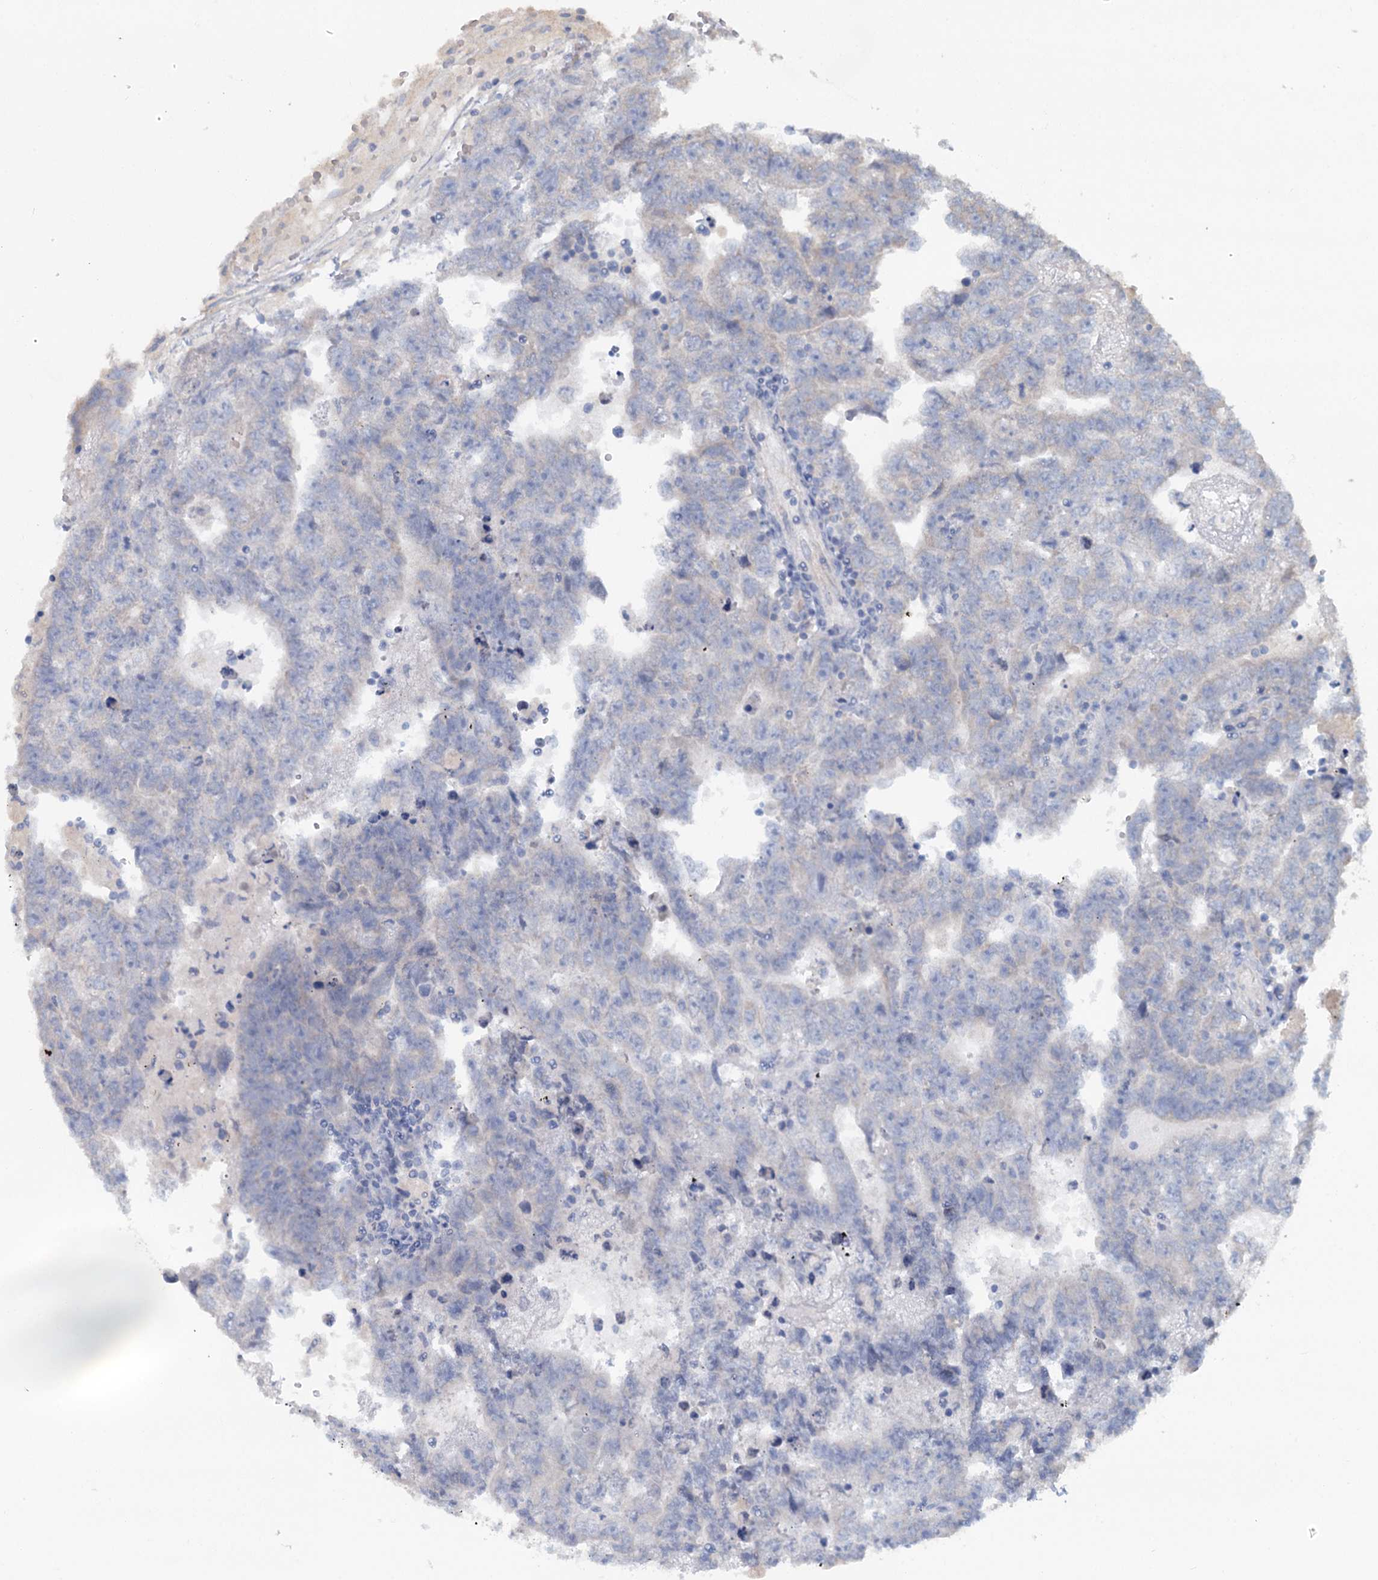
{"staining": {"intensity": "negative", "quantity": "none", "location": "none"}, "tissue": "testis cancer", "cell_type": "Tumor cells", "image_type": "cancer", "snomed": [{"axis": "morphology", "description": "Carcinoma, Embryonal, NOS"}, {"axis": "topography", "description": "Testis"}], "caption": "Tumor cells are negative for protein expression in human embryonal carcinoma (testis).", "gene": "FUNDC1", "patient": {"sex": "male", "age": 25}}